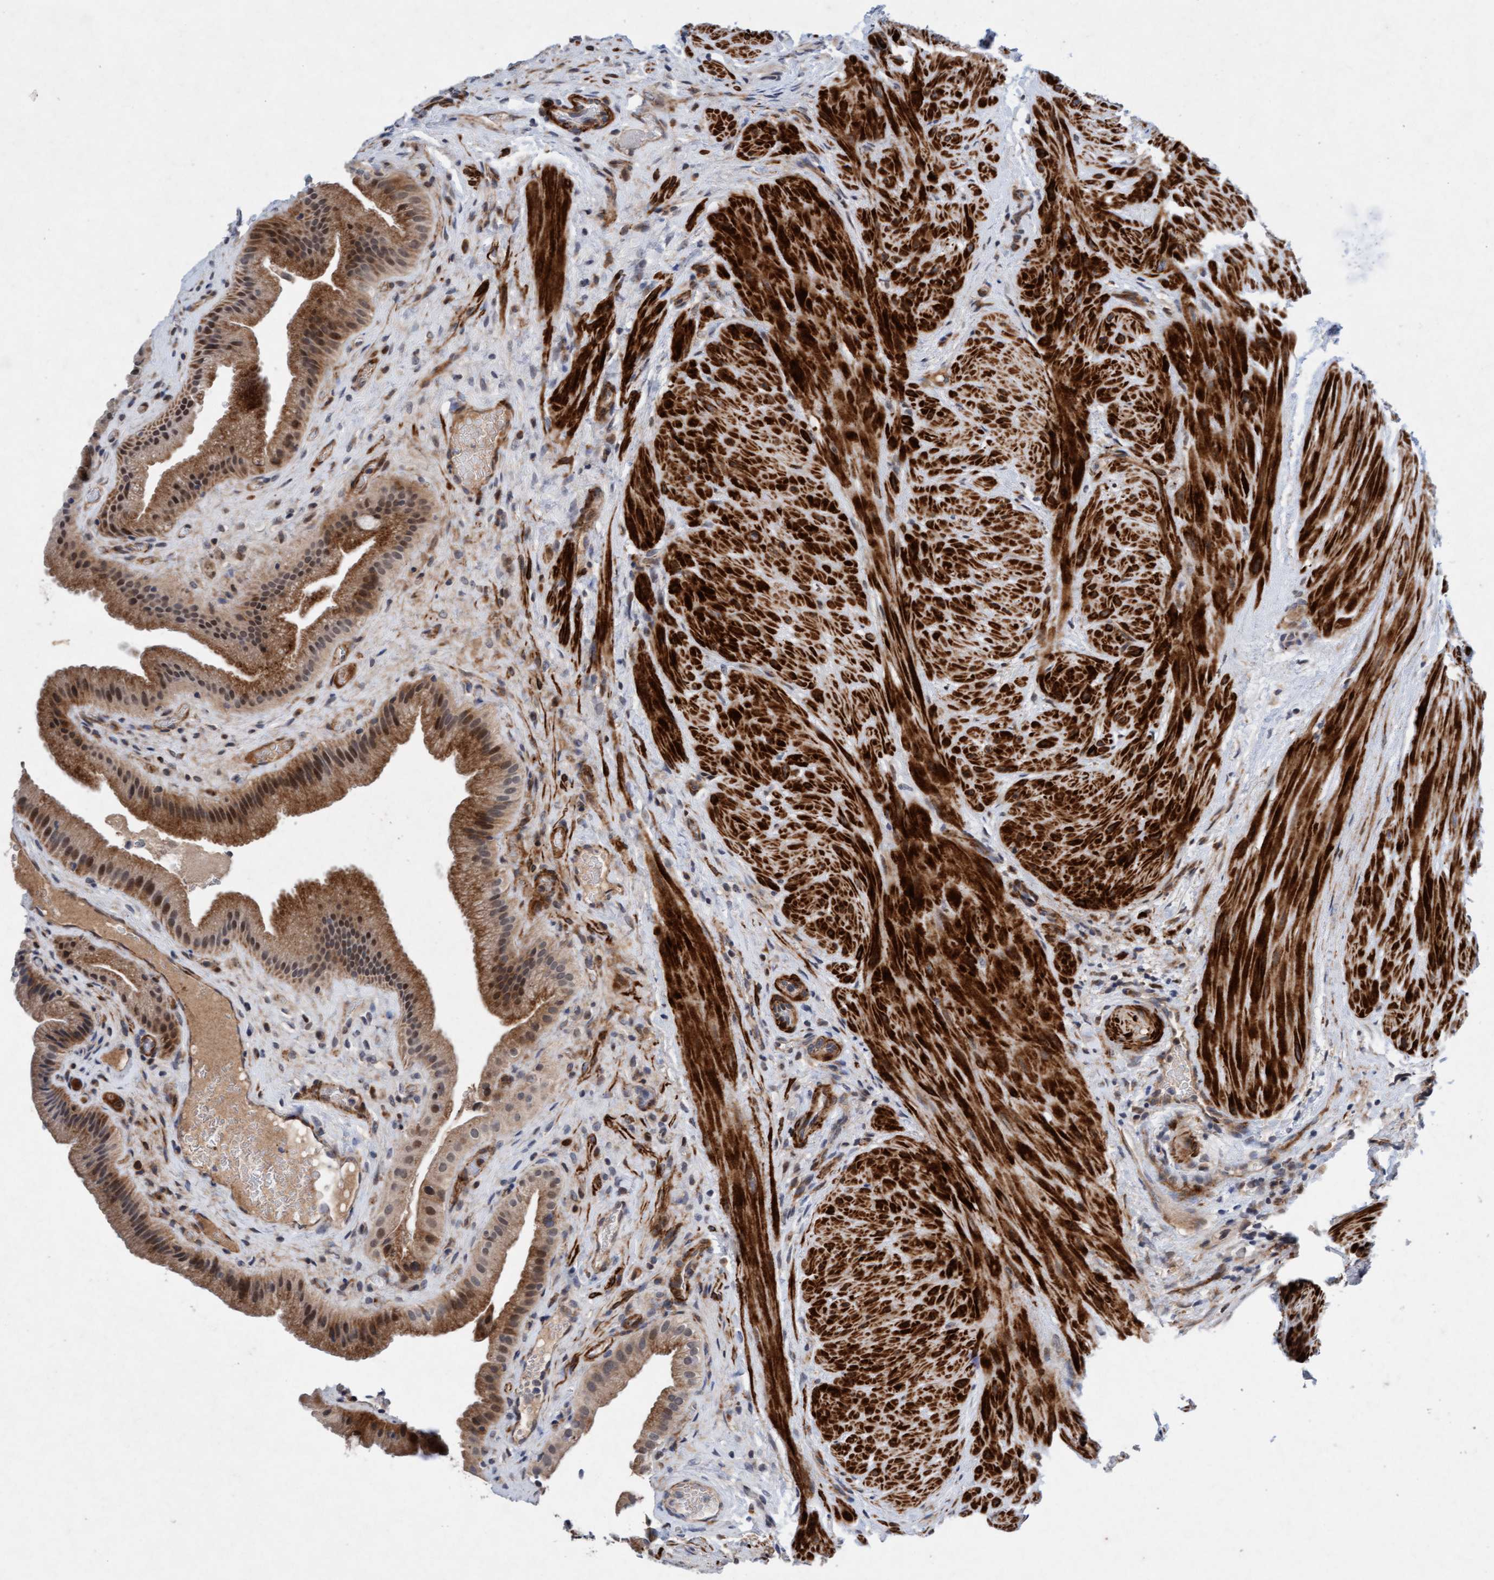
{"staining": {"intensity": "moderate", "quantity": ">75%", "location": "cytoplasmic/membranous,nuclear"}, "tissue": "gallbladder", "cell_type": "Glandular cells", "image_type": "normal", "snomed": [{"axis": "morphology", "description": "Normal tissue, NOS"}, {"axis": "topography", "description": "Gallbladder"}], "caption": "Immunohistochemistry (IHC) of unremarkable human gallbladder shows medium levels of moderate cytoplasmic/membranous,nuclear positivity in approximately >75% of glandular cells.", "gene": "TMEM70", "patient": {"sex": "male", "age": 49}}